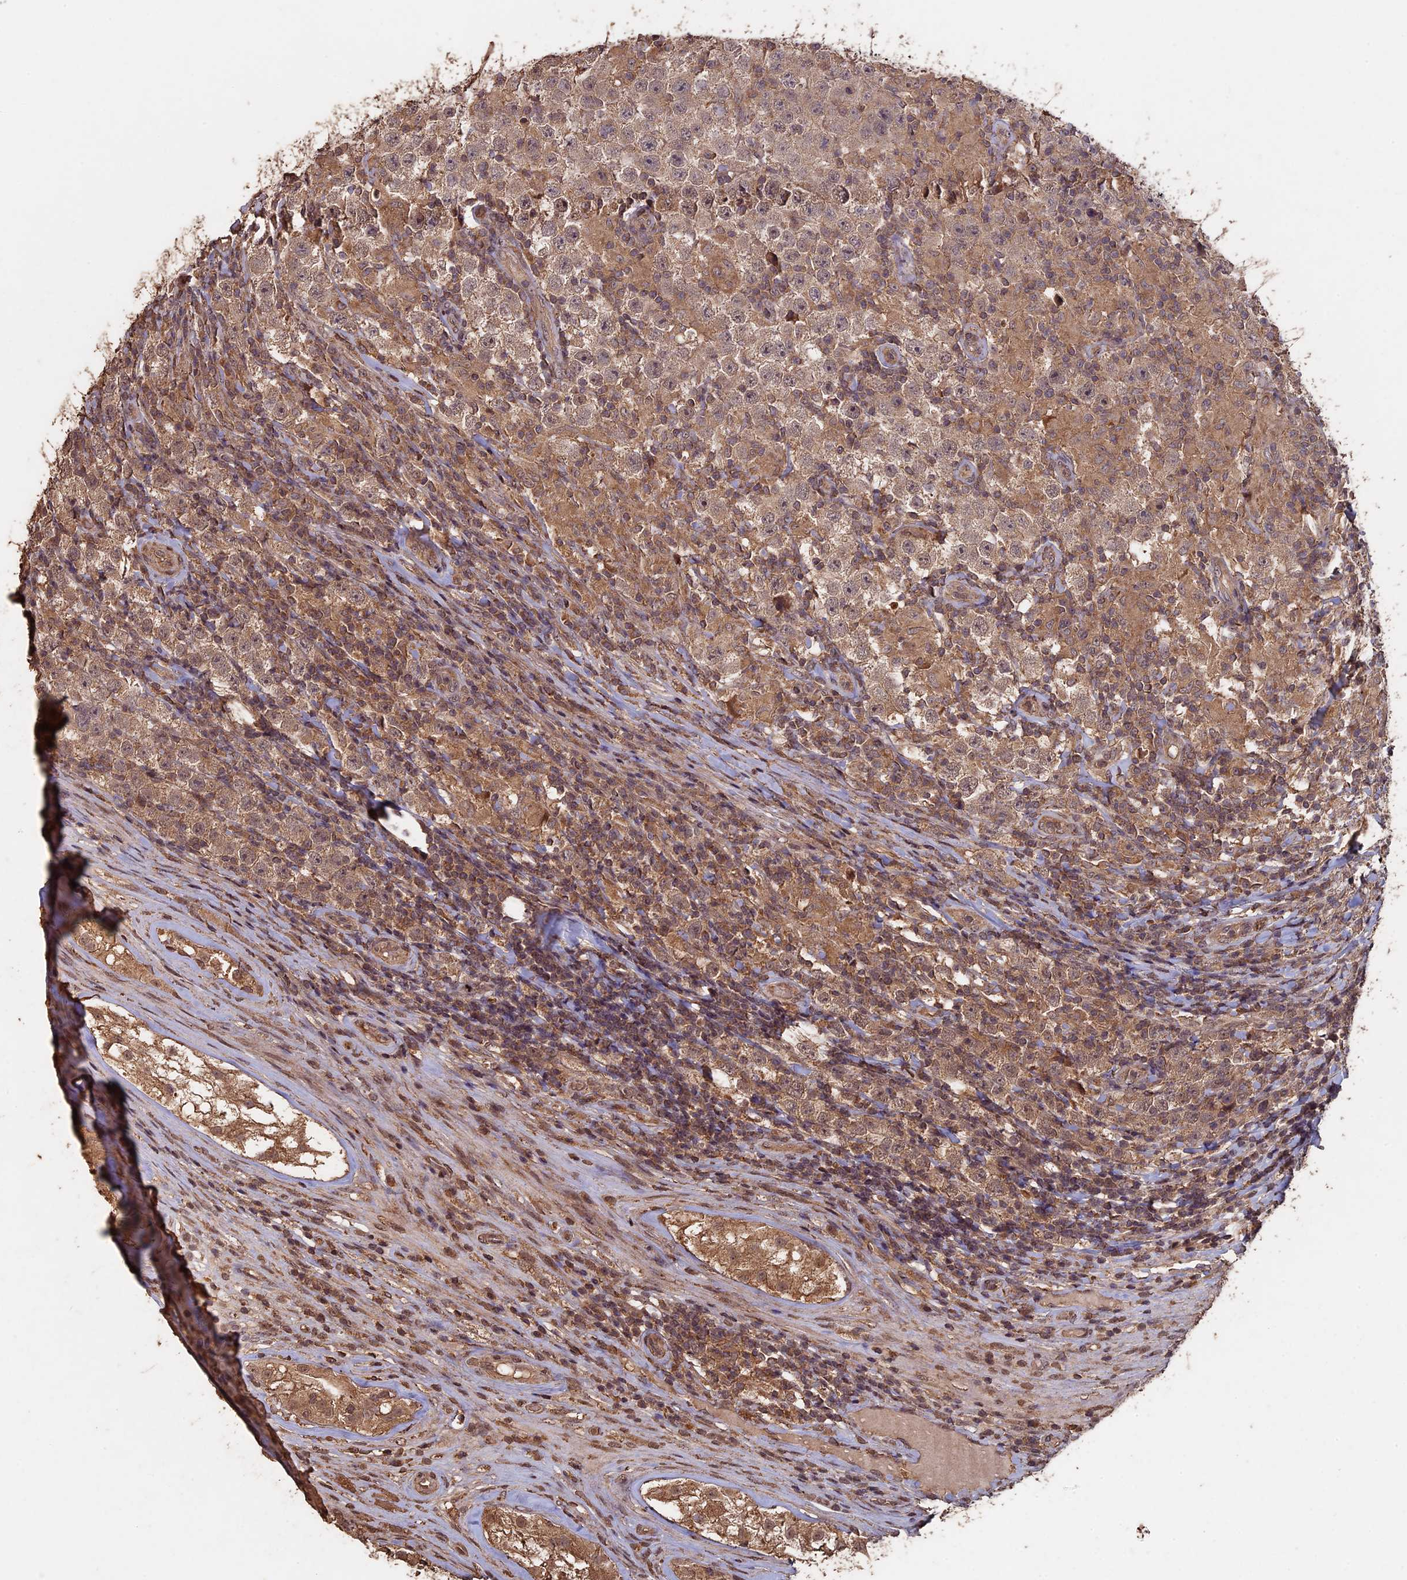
{"staining": {"intensity": "moderate", "quantity": ">75%", "location": "cytoplasmic/membranous"}, "tissue": "testis cancer", "cell_type": "Tumor cells", "image_type": "cancer", "snomed": [{"axis": "morphology", "description": "Normal tissue, NOS"}, {"axis": "morphology", "description": "Urothelial carcinoma, High grade"}, {"axis": "morphology", "description": "Seminoma, NOS"}, {"axis": "morphology", "description": "Carcinoma, Embryonal, NOS"}, {"axis": "topography", "description": "Urinary bladder"}, {"axis": "topography", "description": "Testis"}], "caption": "A histopathology image of human urothelial carcinoma (high-grade) (testis) stained for a protein reveals moderate cytoplasmic/membranous brown staining in tumor cells.", "gene": "HUNK", "patient": {"sex": "male", "age": 41}}